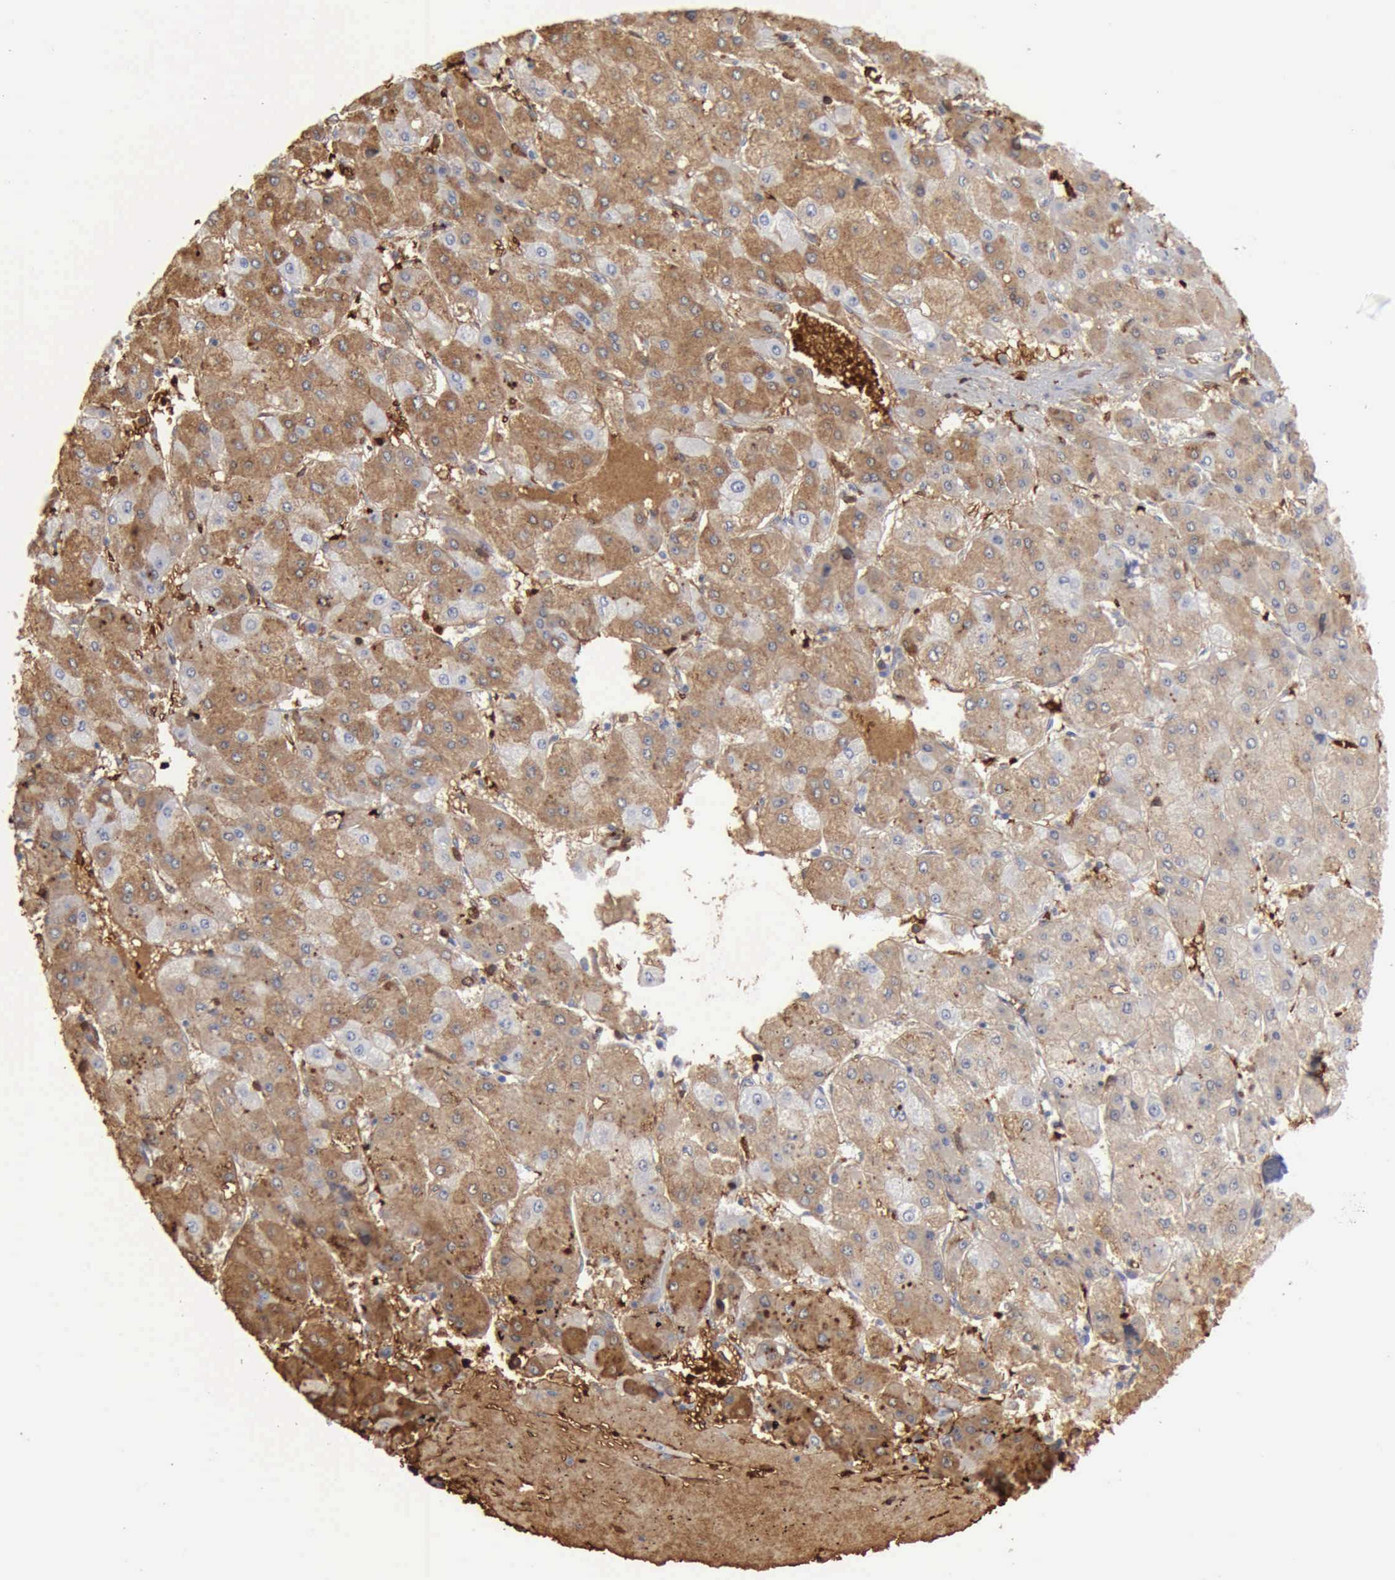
{"staining": {"intensity": "moderate", "quantity": "25%-75%", "location": "cytoplasmic/membranous"}, "tissue": "liver cancer", "cell_type": "Tumor cells", "image_type": "cancer", "snomed": [{"axis": "morphology", "description": "Carcinoma, Hepatocellular, NOS"}, {"axis": "topography", "description": "Liver"}], "caption": "About 25%-75% of tumor cells in human liver cancer show moderate cytoplasmic/membranous protein expression as visualized by brown immunohistochemical staining.", "gene": "TGFB1", "patient": {"sex": "female", "age": 52}}